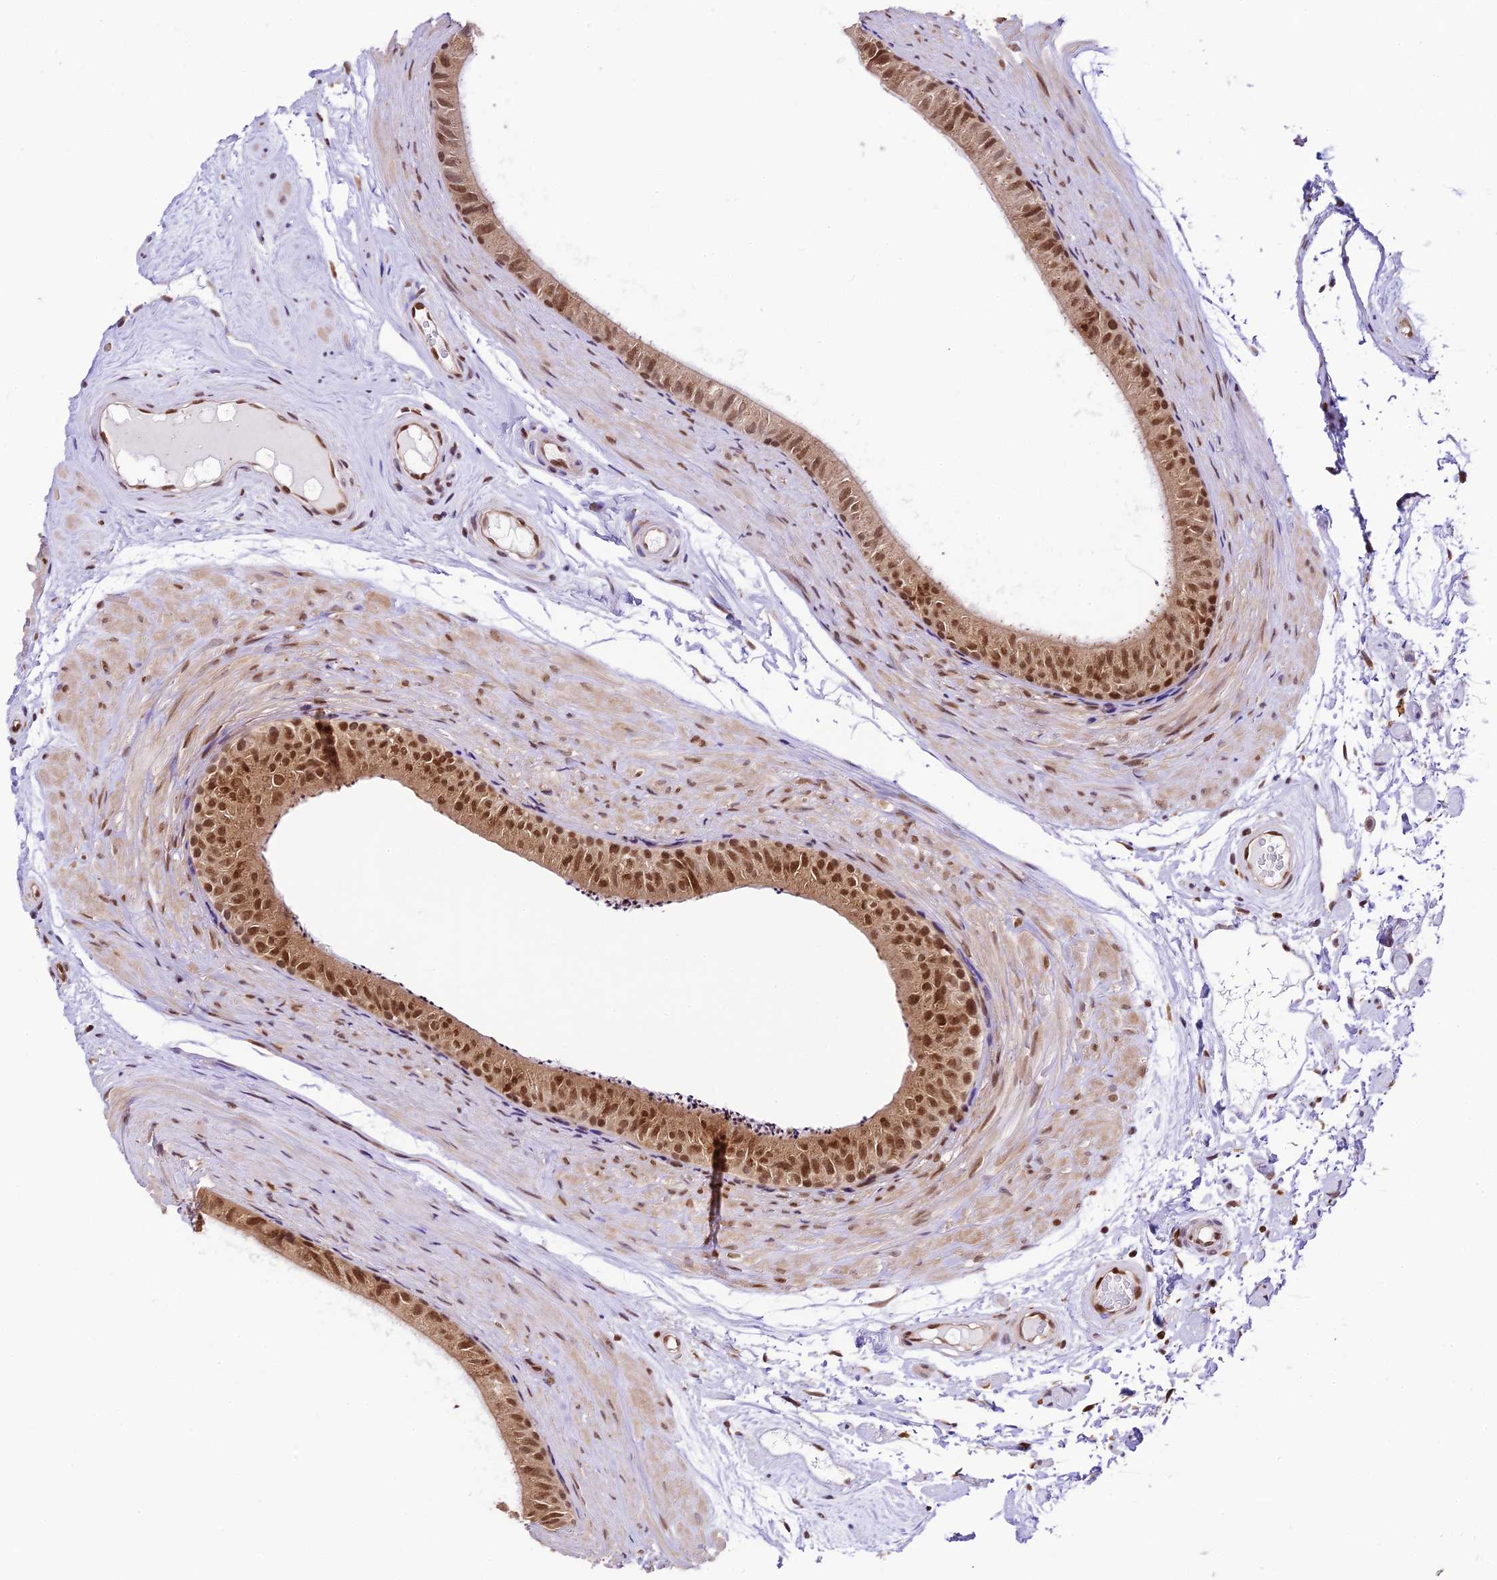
{"staining": {"intensity": "strong", "quantity": ">75%", "location": "cytoplasmic/membranous,nuclear"}, "tissue": "epididymis", "cell_type": "Glandular cells", "image_type": "normal", "snomed": [{"axis": "morphology", "description": "Normal tissue, NOS"}, {"axis": "topography", "description": "Epididymis"}], "caption": "Immunohistochemical staining of unremarkable human epididymis exhibits strong cytoplasmic/membranous,nuclear protein positivity in approximately >75% of glandular cells.", "gene": "TRIM22", "patient": {"sex": "male", "age": 45}}